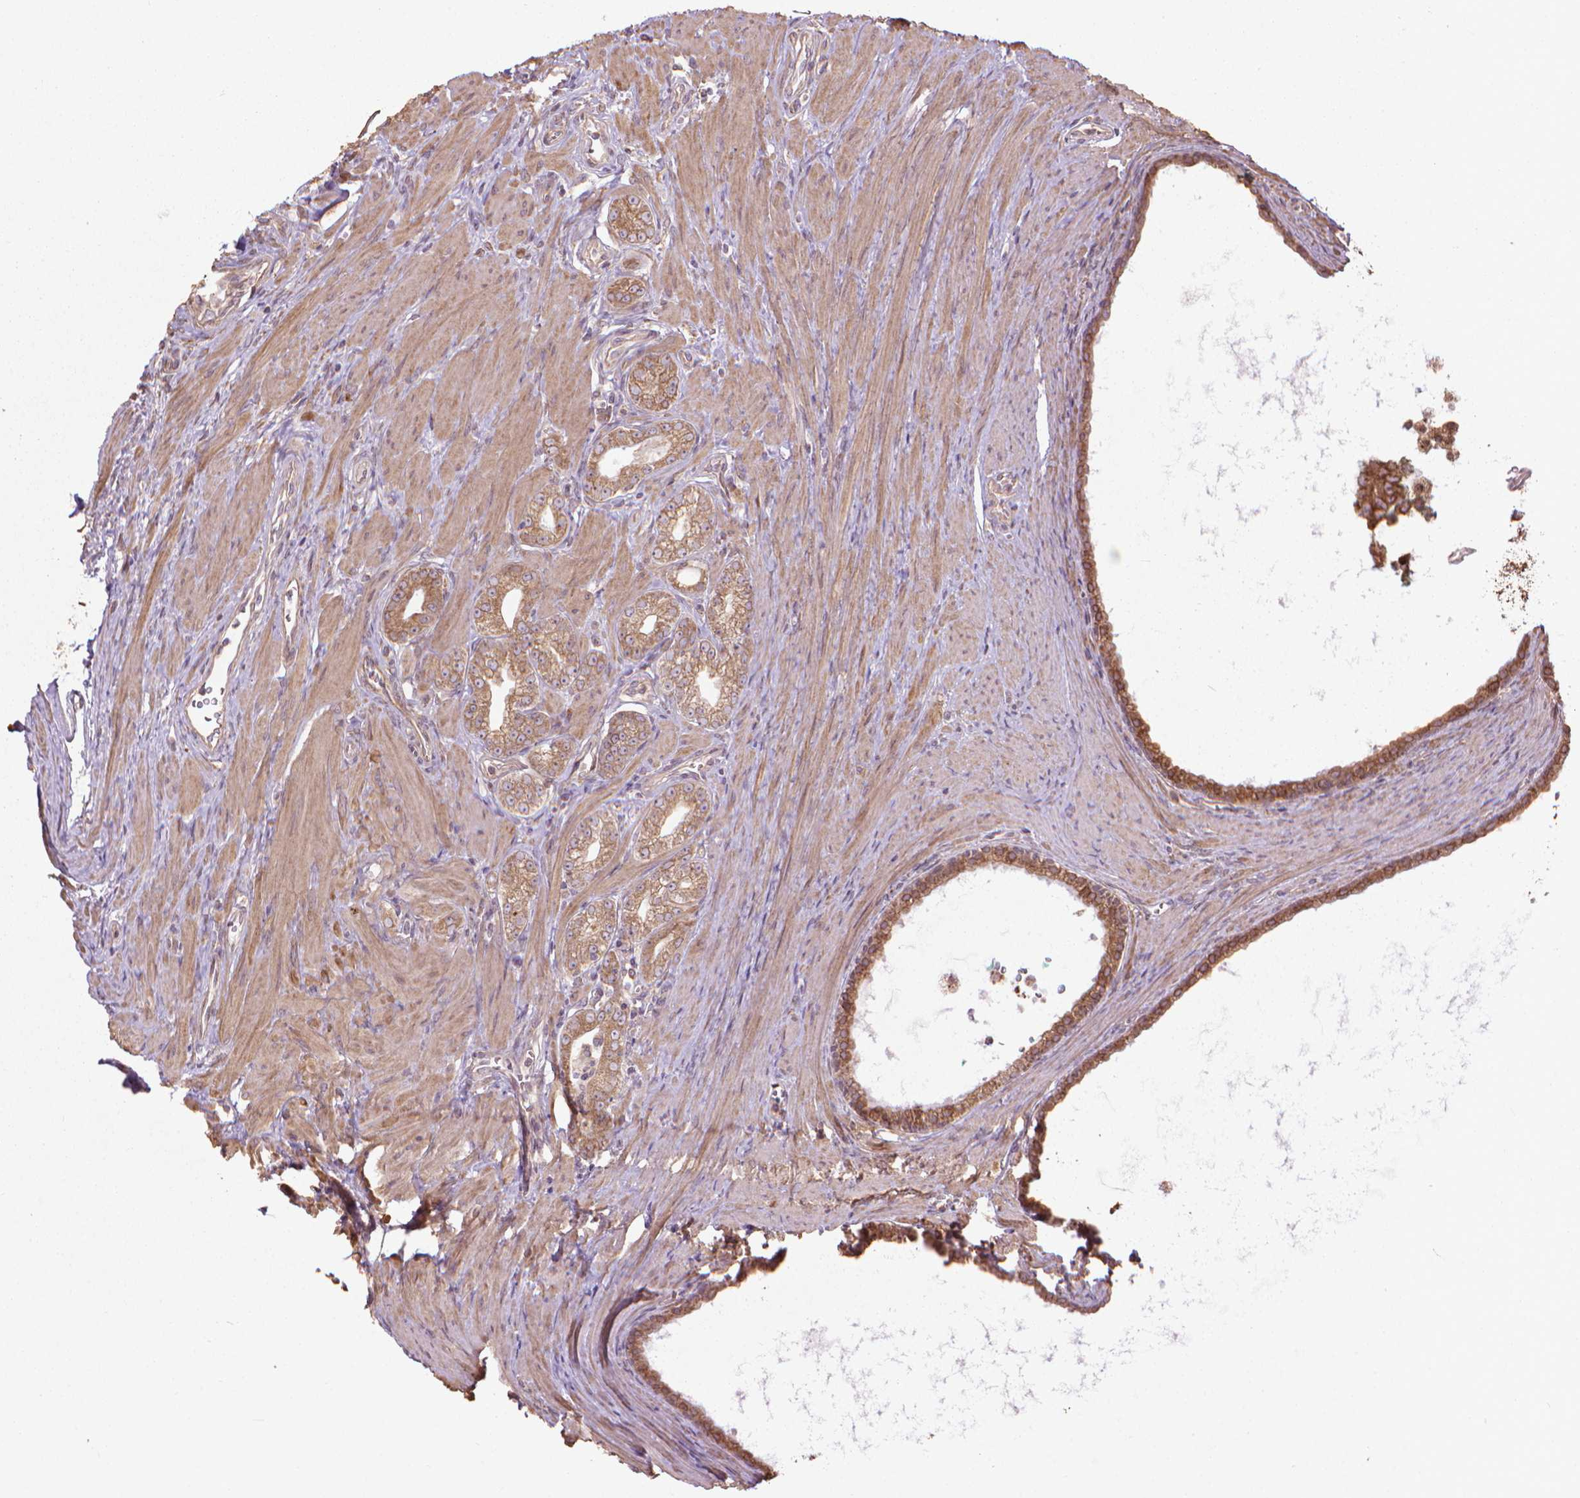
{"staining": {"intensity": "moderate", "quantity": ">75%", "location": "cytoplasmic/membranous"}, "tissue": "prostate cancer", "cell_type": "Tumor cells", "image_type": "cancer", "snomed": [{"axis": "morphology", "description": "Adenocarcinoma, NOS"}, {"axis": "topography", "description": "Prostate"}], "caption": "Brown immunohistochemical staining in human prostate adenocarcinoma displays moderate cytoplasmic/membranous positivity in approximately >75% of tumor cells.", "gene": "GAS1", "patient": {"sex": "male", "age": 71}}